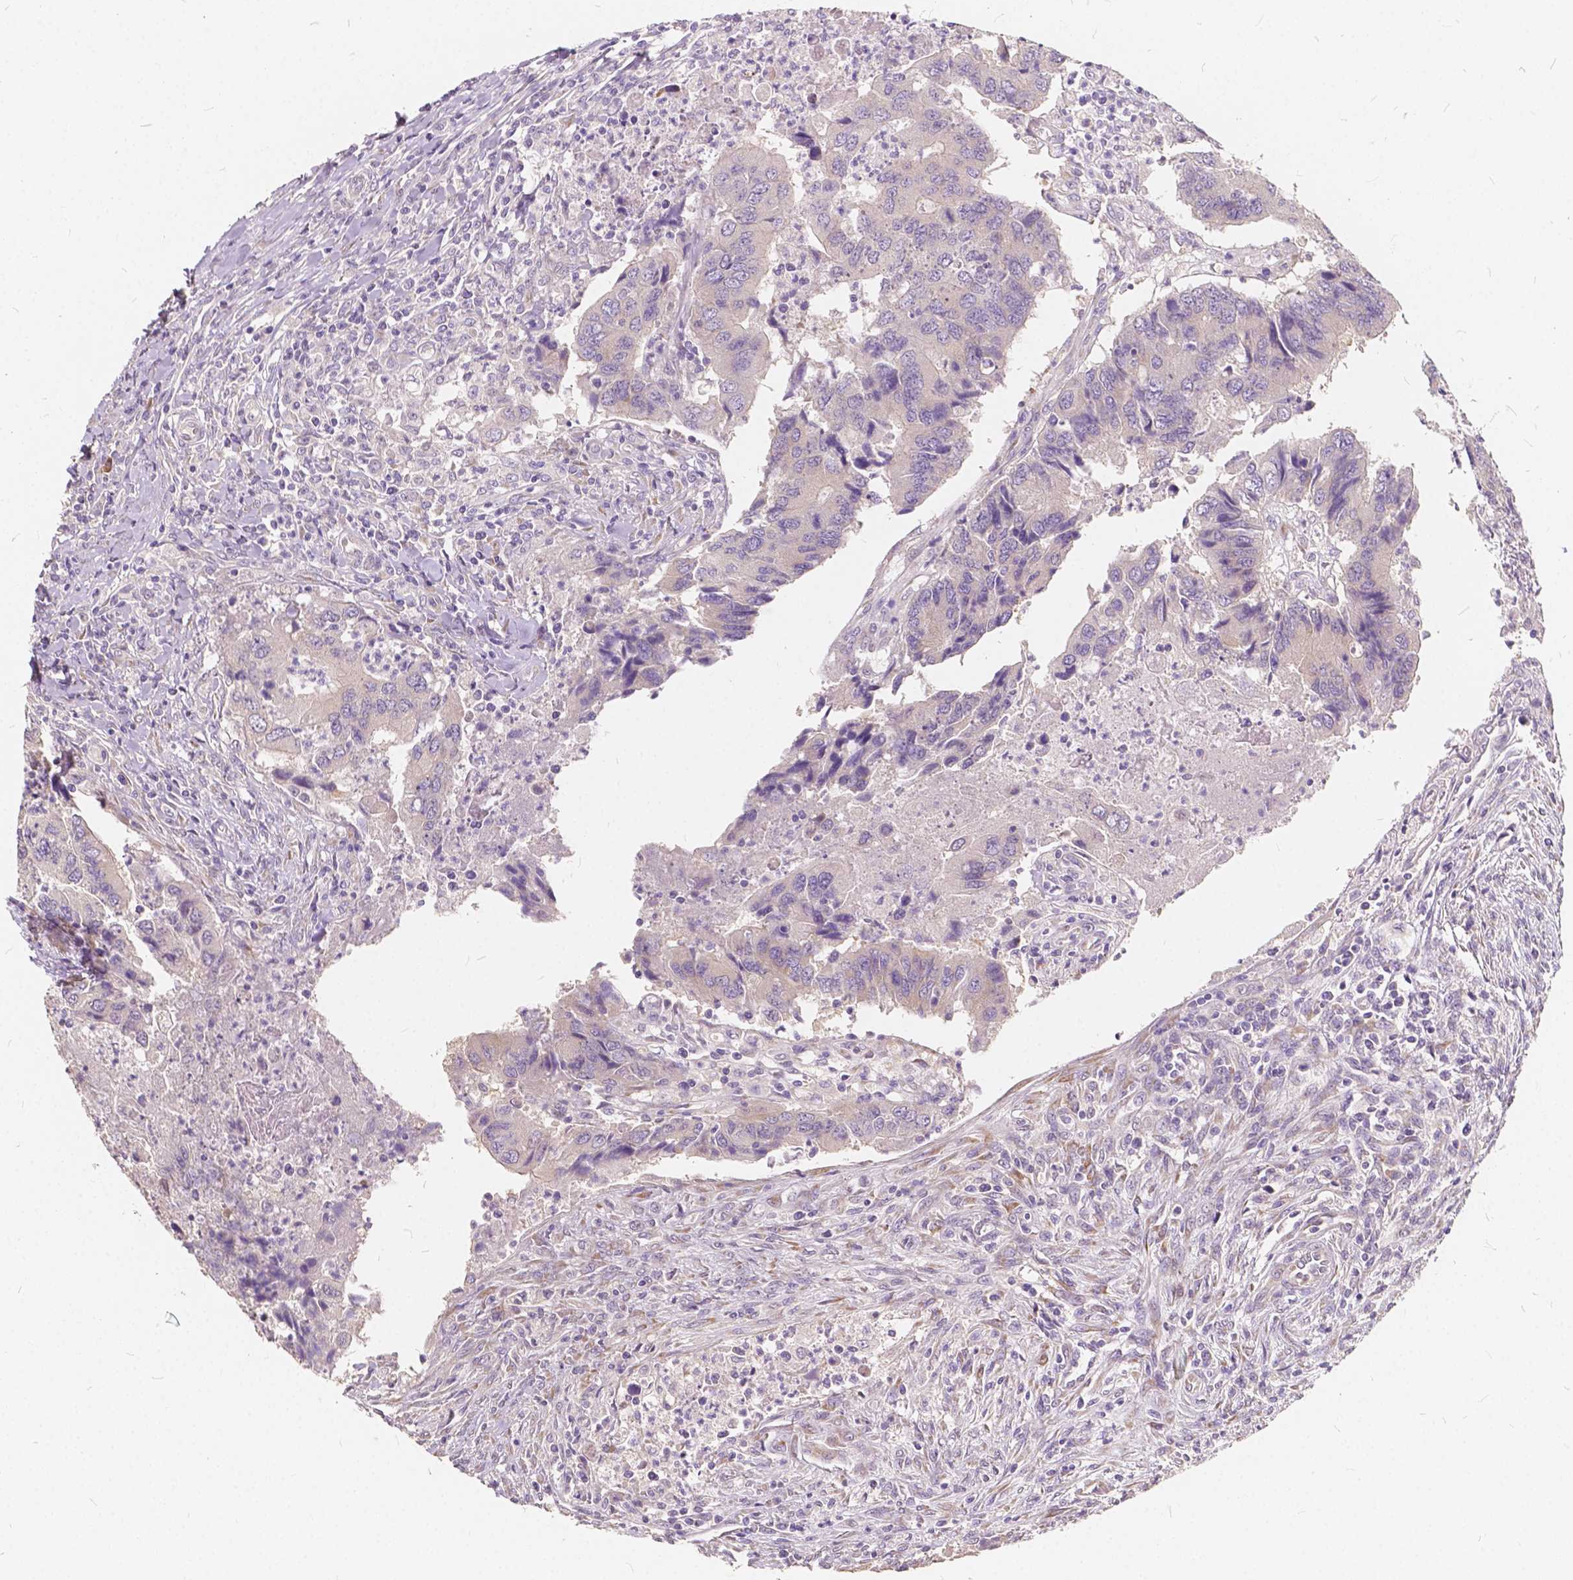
{"staining": {"intensity": "negative", "quantity": "none", "location": "none"}, "tissue": "colorectal cancer", "cell_type": "Tumor cells", "image_type": "cancer", "snomed": [{"axis": "morphology", "description": "Adenocarcinoma, NOS"}, {"axis": "topography", "description": "Colon"}], "caption": "Immunohistochemical staining of colorectal cancer (adenocarcinoma) shows no significant expression in tumor cells.", "gene": "SLC7A8", "patient": {"sex": "female", "age": 67}}